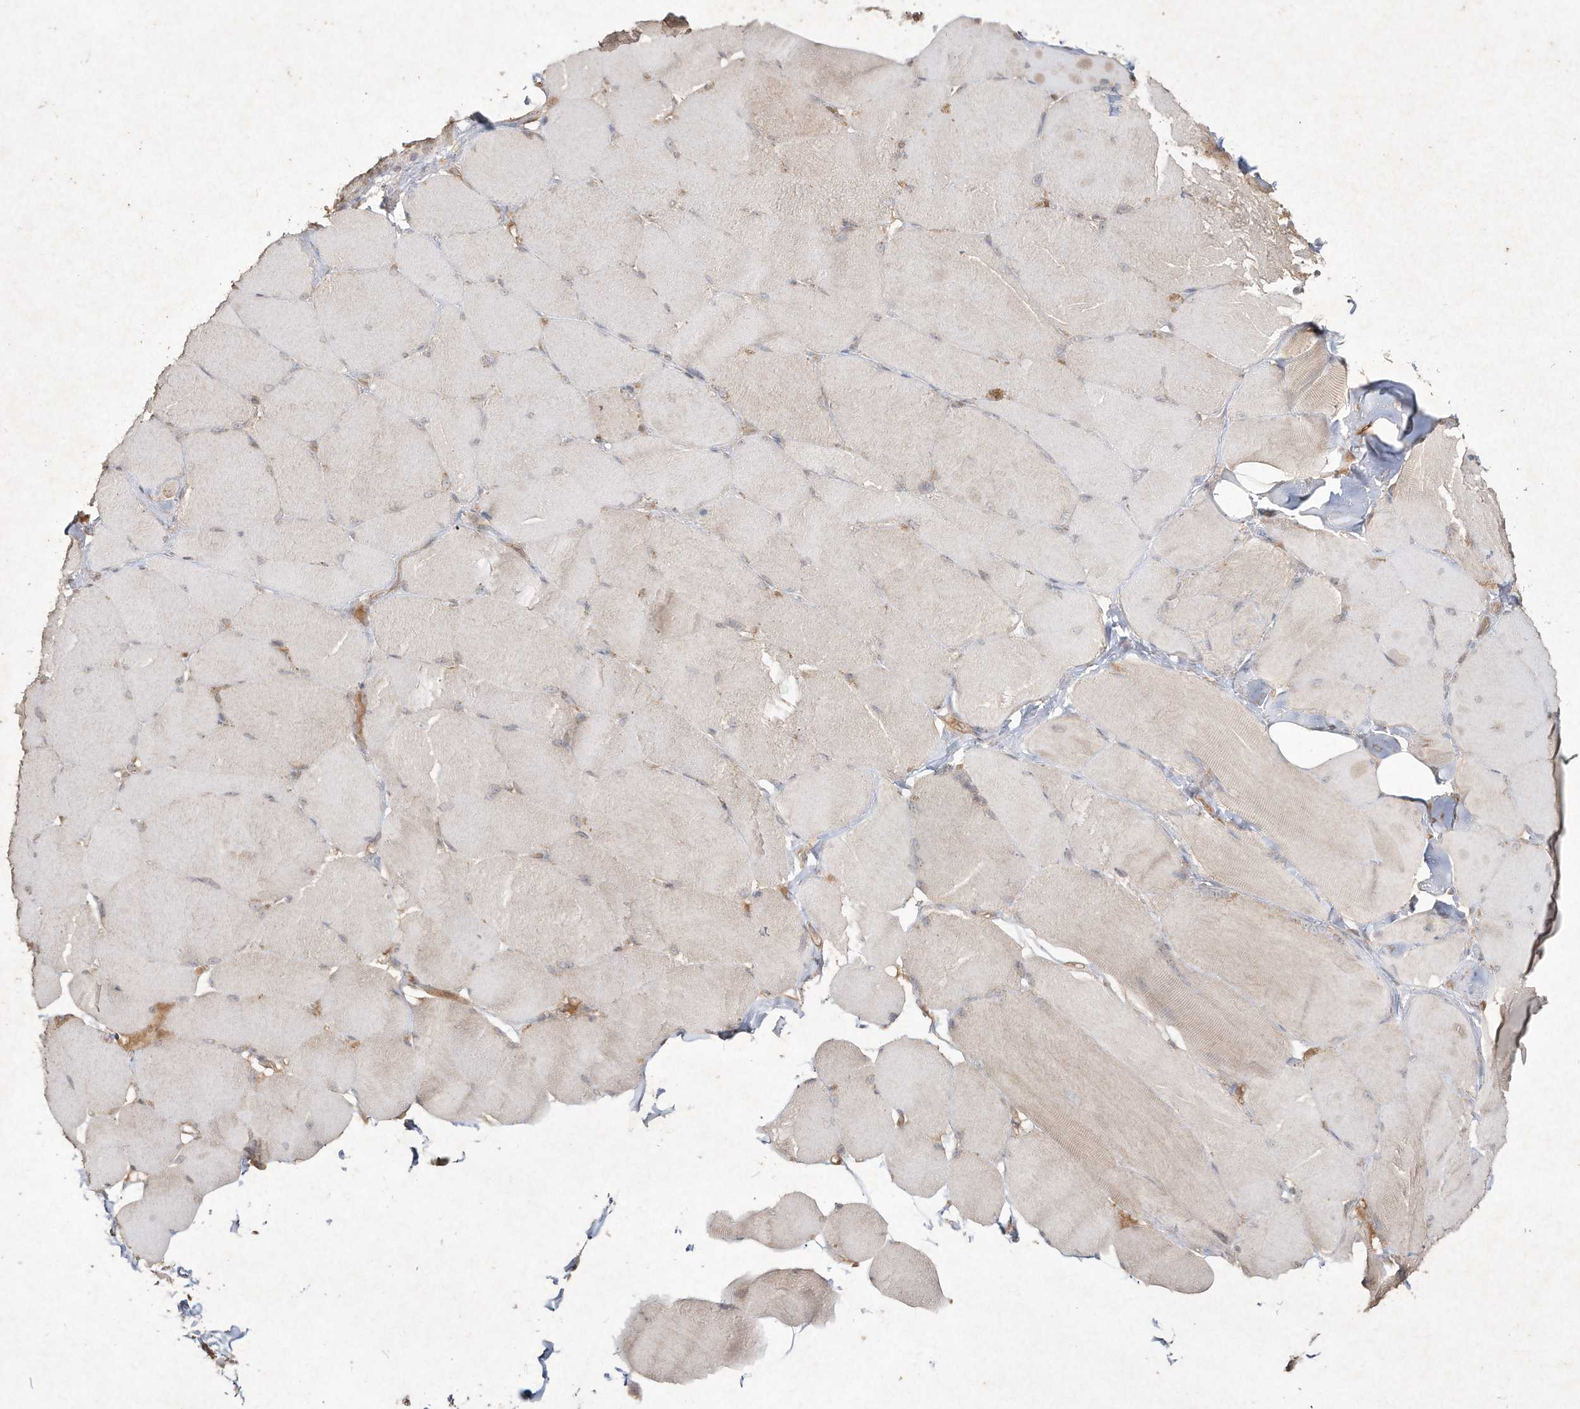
{"staining": {"intensity": "weak", "quantity": "25%-75%", "location": "cytoplasmic/membranous"}, "tissue": "skeletal muscle", "cell_type": "Myocytes", "image_type": "normal", "snomed": [{"axis": "morphology", "description": "Normal tissue, NOS"}, {"axis": "topography", "description": "Skin"}, {"axis": "topography", "description": "Skeletal muscle"}], "caption": "A high-resolution micrograph shows immunohistochemistry (IHC) staining of normal skeletal muscle, which reveals weak cytoplasmic/membranous positivity in approximately 25%-75% of myocytes. (DAB IHC with brightfield microscopy, high magnification).", "gene": "DYNC1I2", "patient": {"sex": "male", "age": 83}}